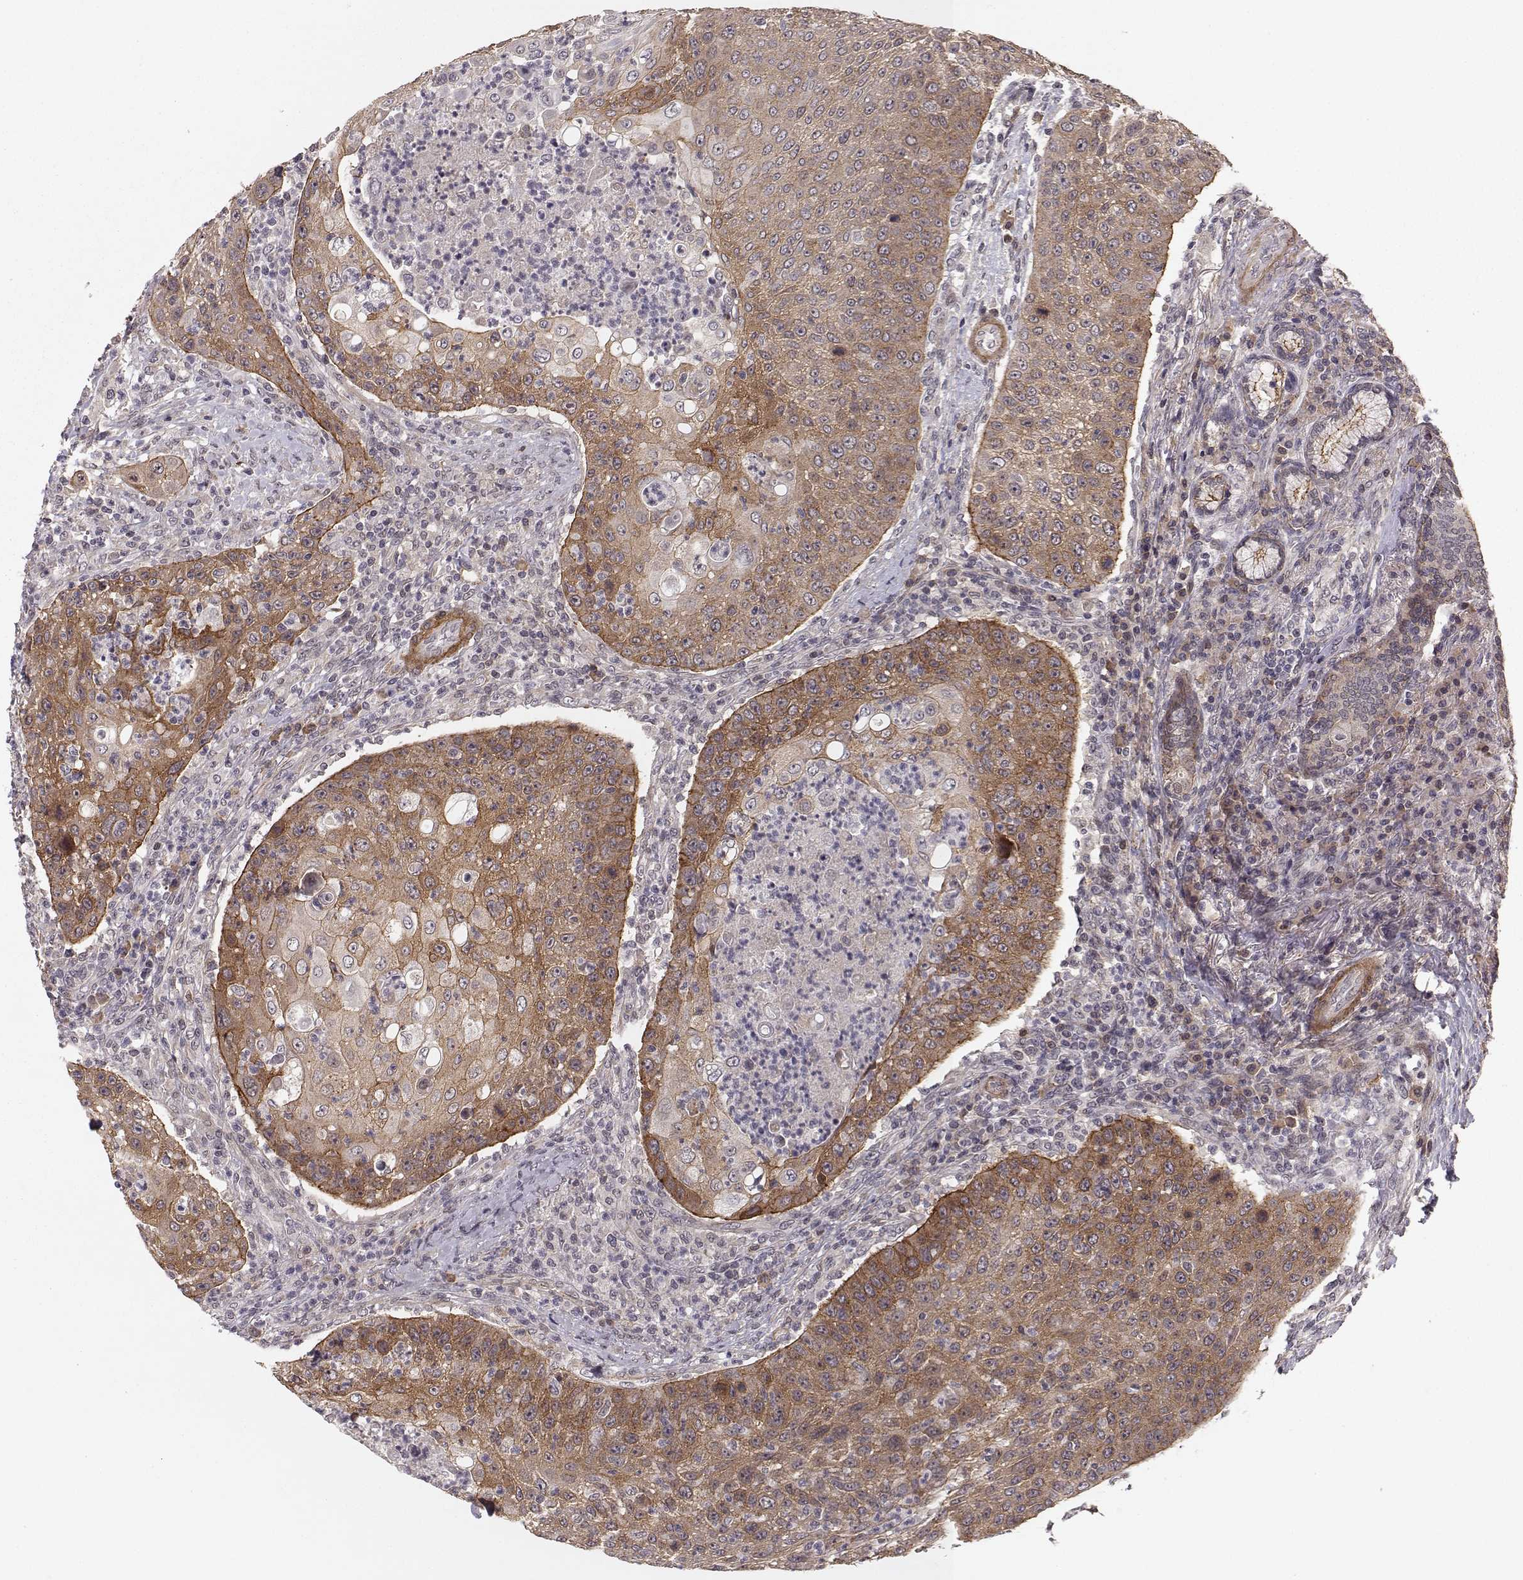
{"staining": {"intensity": "moderate", "quantity": "25%-75%", "location": "cytoplasmic/membranous"}, "tissue": "head and neck cancer", "cell_type": "Tumor cells", "image_type": "cancer", "snomed": [{"axis": "morphology", "description": "Squamous cell carcinoma, NOS"}, {"axis": "topography", "description": "Head-Neck"}], "caption": "A medium amount of moderate cytoplasmic/membranous staining is appreciated in approximately 25%-75% of tumor cells in head and neck squamous cell carcinoma tissue.", "gene": "PLEKHG3", "patient": {"sex": "male", "age": 69}}